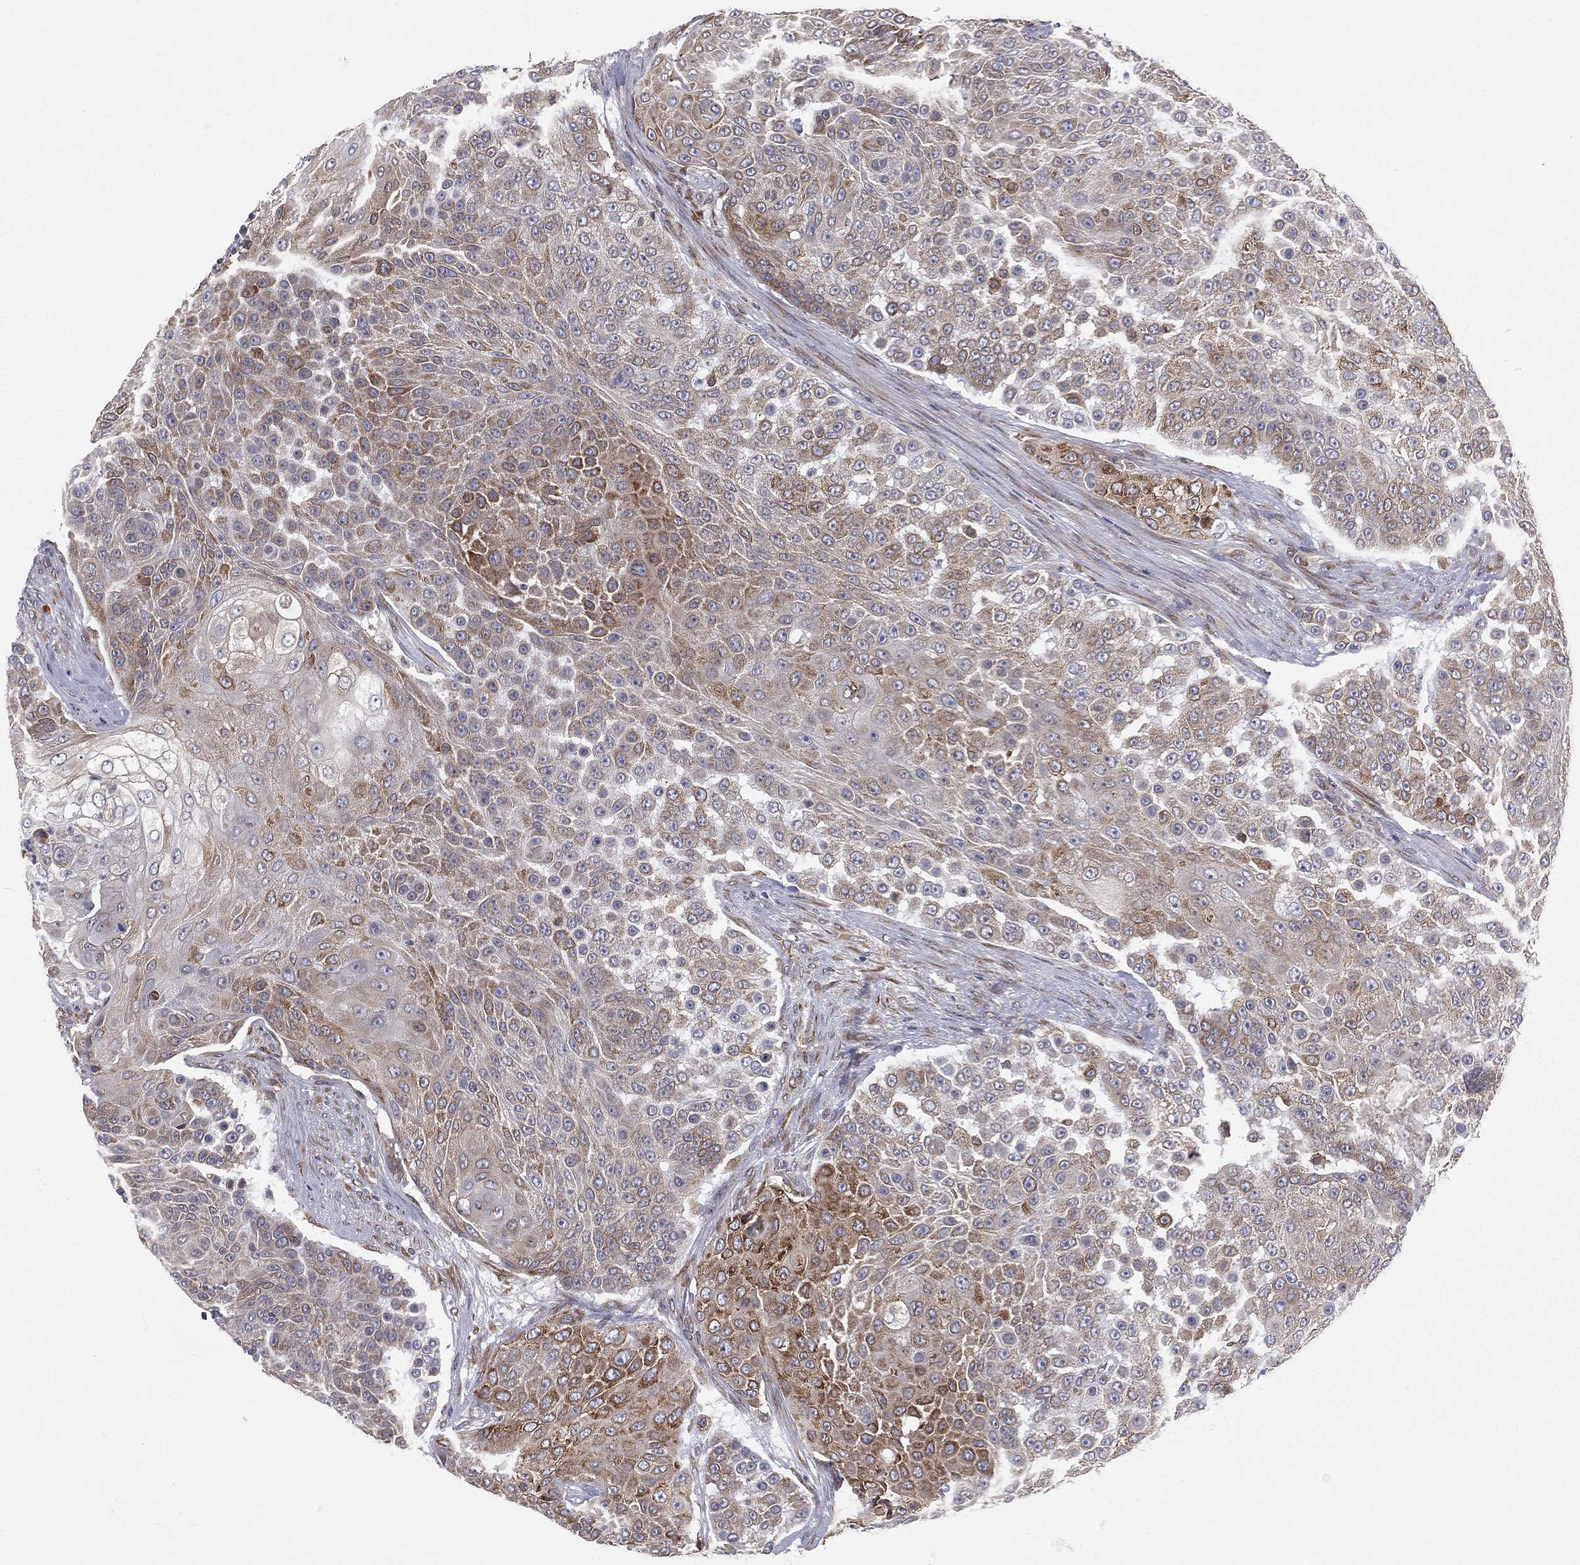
{"staining": {"intensity": "moderate", "quantity": "<25%", "location": "cytoplasmic/membranous"}, "tissue": "urothelial cancer", "cell_type": "Tumor cells", "image_type": "cancer", "snomed": [{"axis": "morphology", "description": "Urothelial carcinoma, High grade"}, {"axis": "topography", "description": "Urinary bladder"}], "caption": "Tumor cells display low levels of moderate cytoplasmic/membranous staining in approximately <25% of cells in urothelial cancer.", "gene": "PGRMC1", "patient": {"sex": "female", "age": 63}}